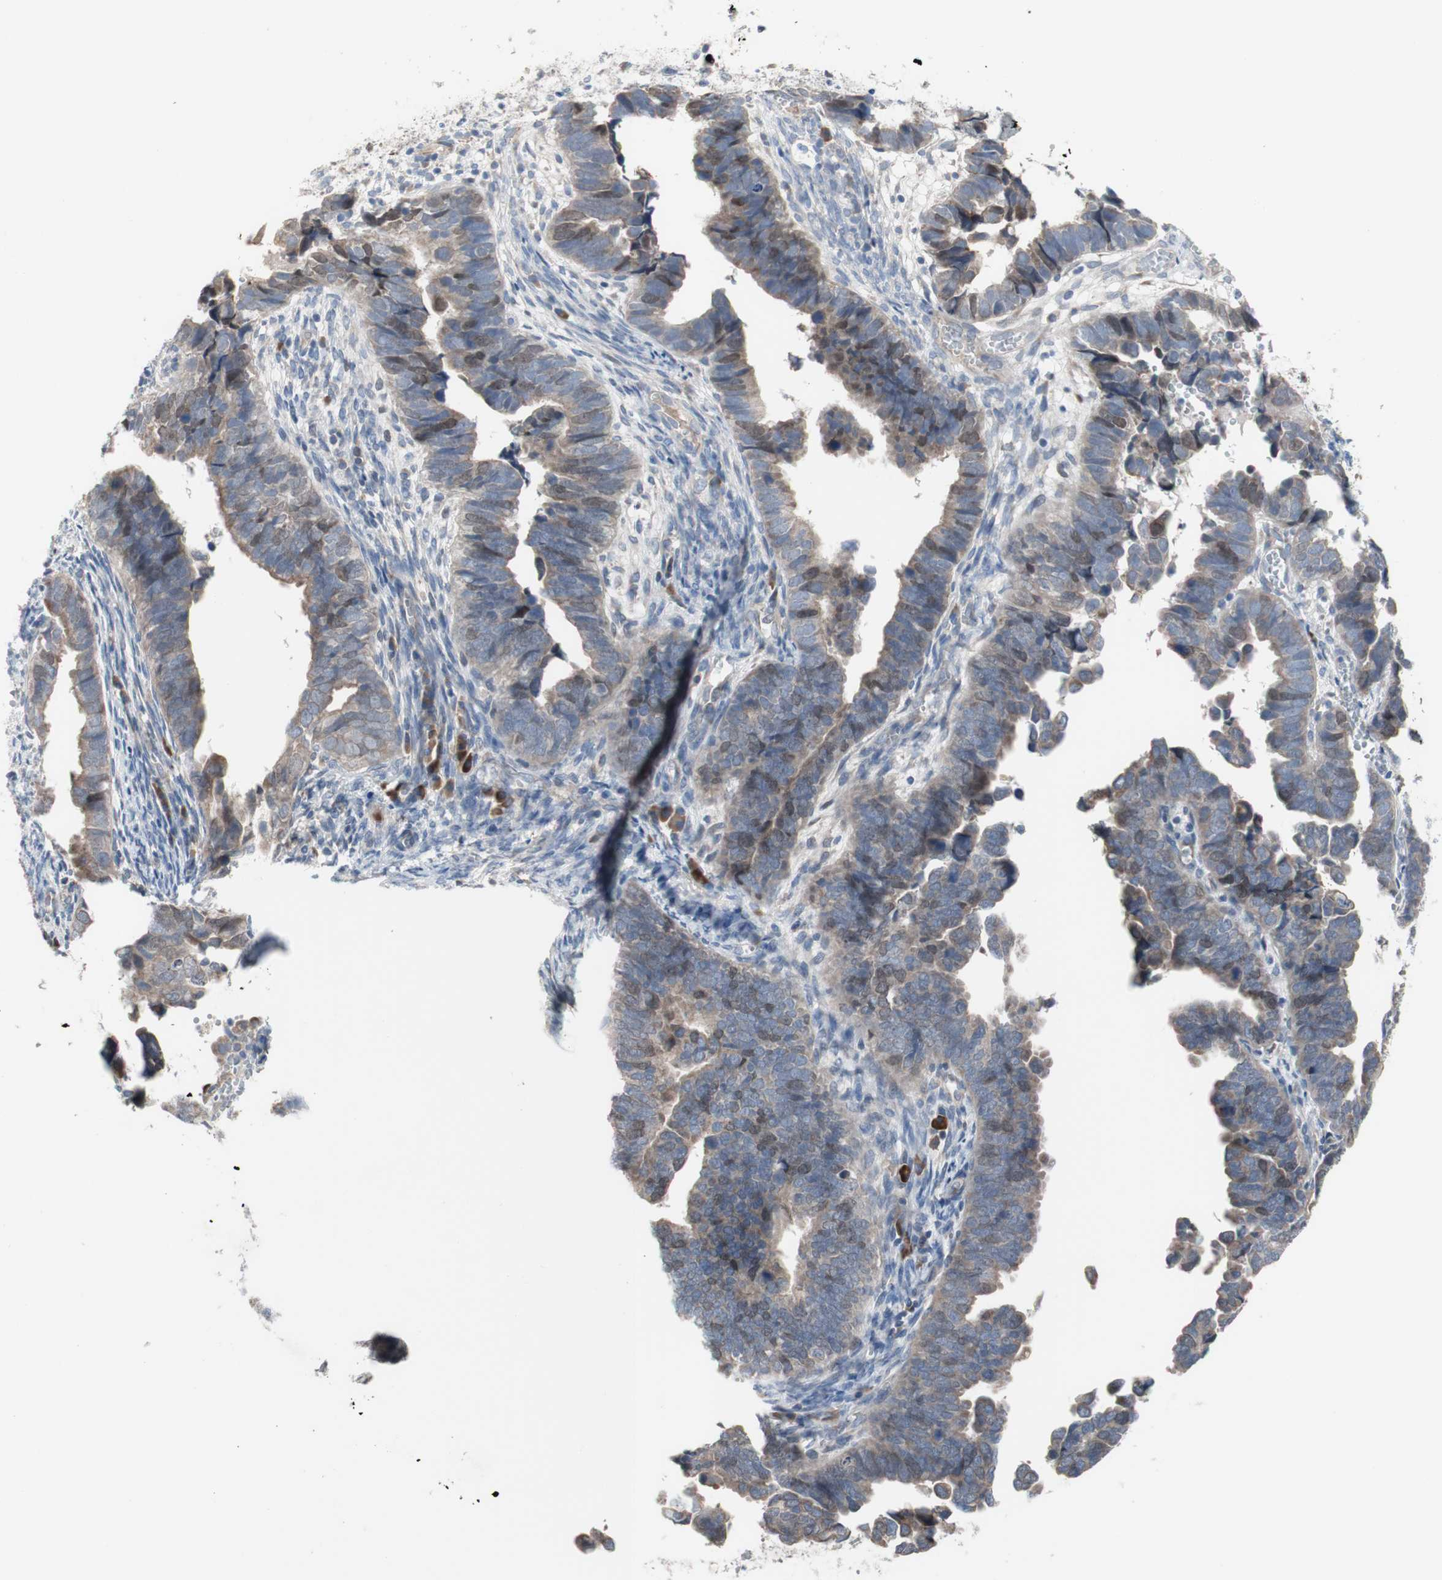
{"staining": {"intensity": "weak", "quantity": ">75%", "location": "cytoplasmic/membranous"}, "tissue": "endometrial cancer", "cell_type": "Tumor cells", "image_type": "cancer", "snomed": [{"axis": "morphology", "description": "Adenocarcinoma, NOS"}, {"axis": "topography", "description": "Endometrium"}], "caption": "IHC of human endometrial cancer (adenocarcinoma) demonstrates low levels of weak cytoplasmic/membranous expression in about >75% of tumor cells.", "gene": "TTC14", "patient": {"sex": "female", "age": 75}}